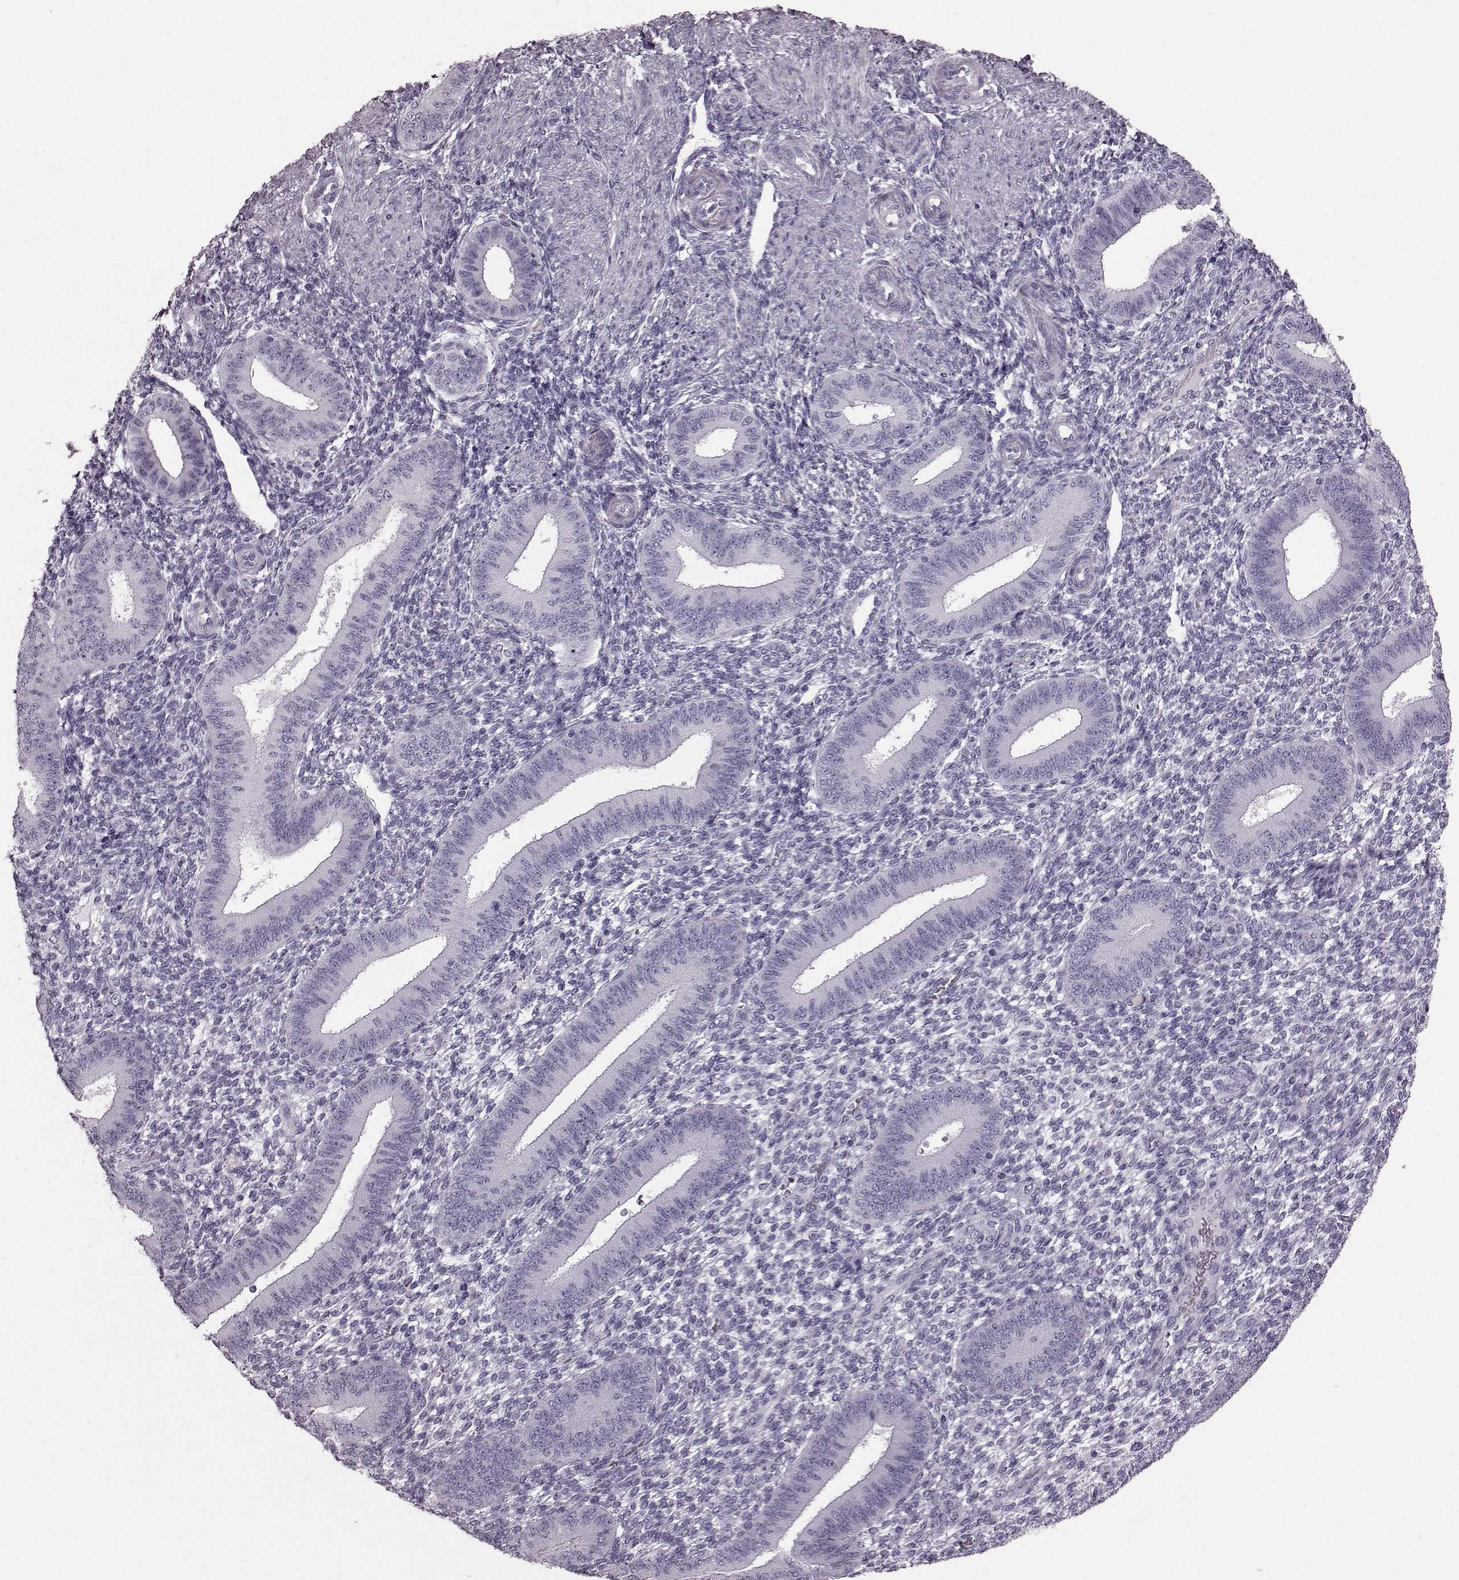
{"staining": {"intensity": "negative", "quantity": "none", "location": "none"}, "tissue": "endometrium", "cell_type": "Cells in endometrial stroma", "image_type": "normal", "snomed": [{"axis": "morphology", "description": "Normal tissue, NOS"}, {"axis": "topography", "description": "Endometrium"}], "caption": "Image shows no significant protein positivity in cells in endometrial stroma of benign endometrium. (DAB immunohistochemistry with hematoxylin counter stain).", "gene": "TCHHL1", "patient": {"sex": "female", "age": 39}}